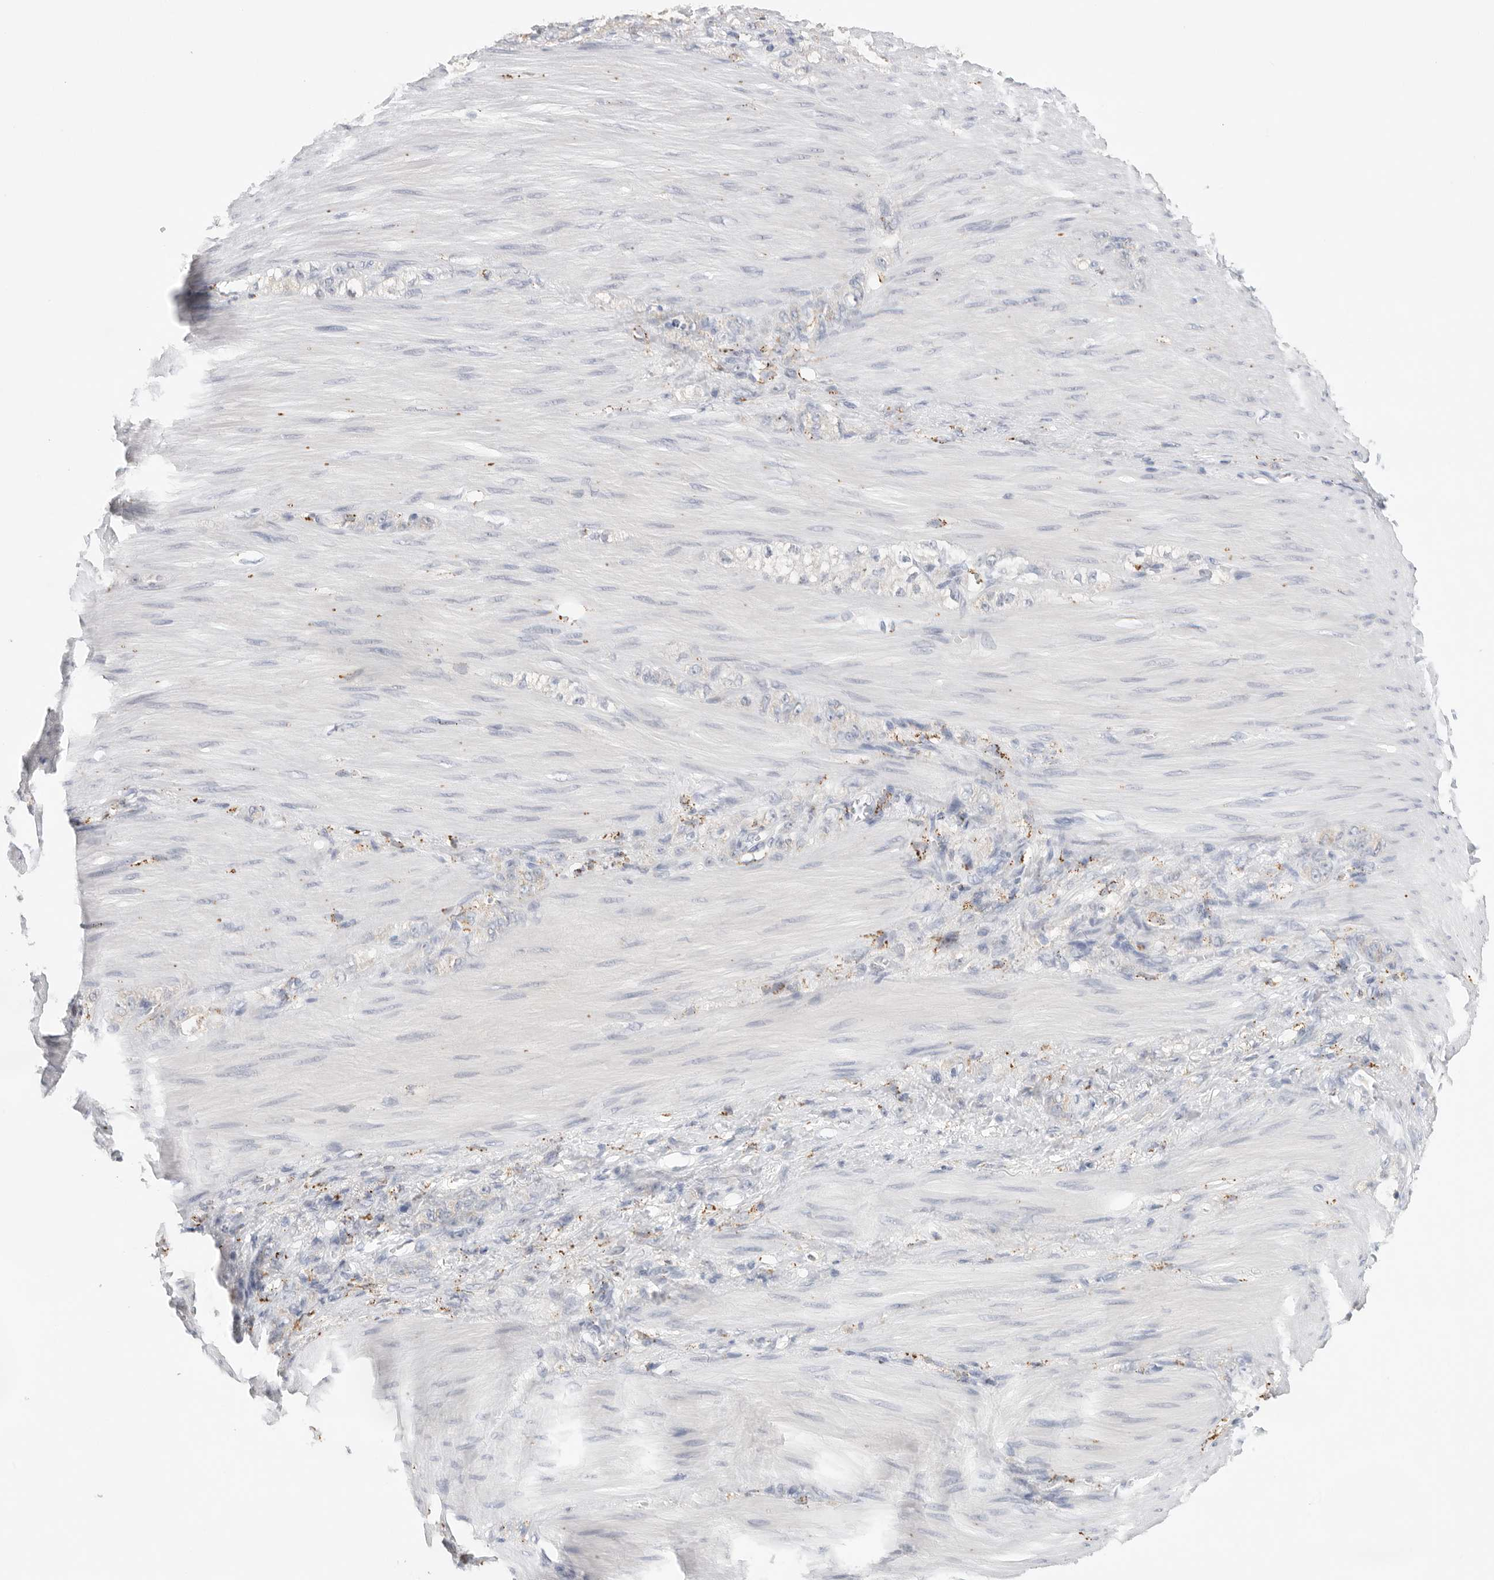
{"staining": {"intensity": "moderate", "quantity": "<25%", "location": "cytoplasmic/membranous"}, "tissue": "stomach cancer", "cell_type": "Tumor cells", "image_type": "cancer", "snomed": [{"axis": "morphology", "description": "Normal tissue, NOS"}, {"axis": "morphology", "description": "Adenocarcinoma, NOS"}, {"axis": "topography", "description": "Stomach"}], "caption": "A photomicrograph of stomach cancer (adenocarcinoma) stained for a protein shows moderate cytoplasmic/membranous brown staining in tumor cells.", "gene": "GGH", "patient": {"sex": "male", "age": 82}}